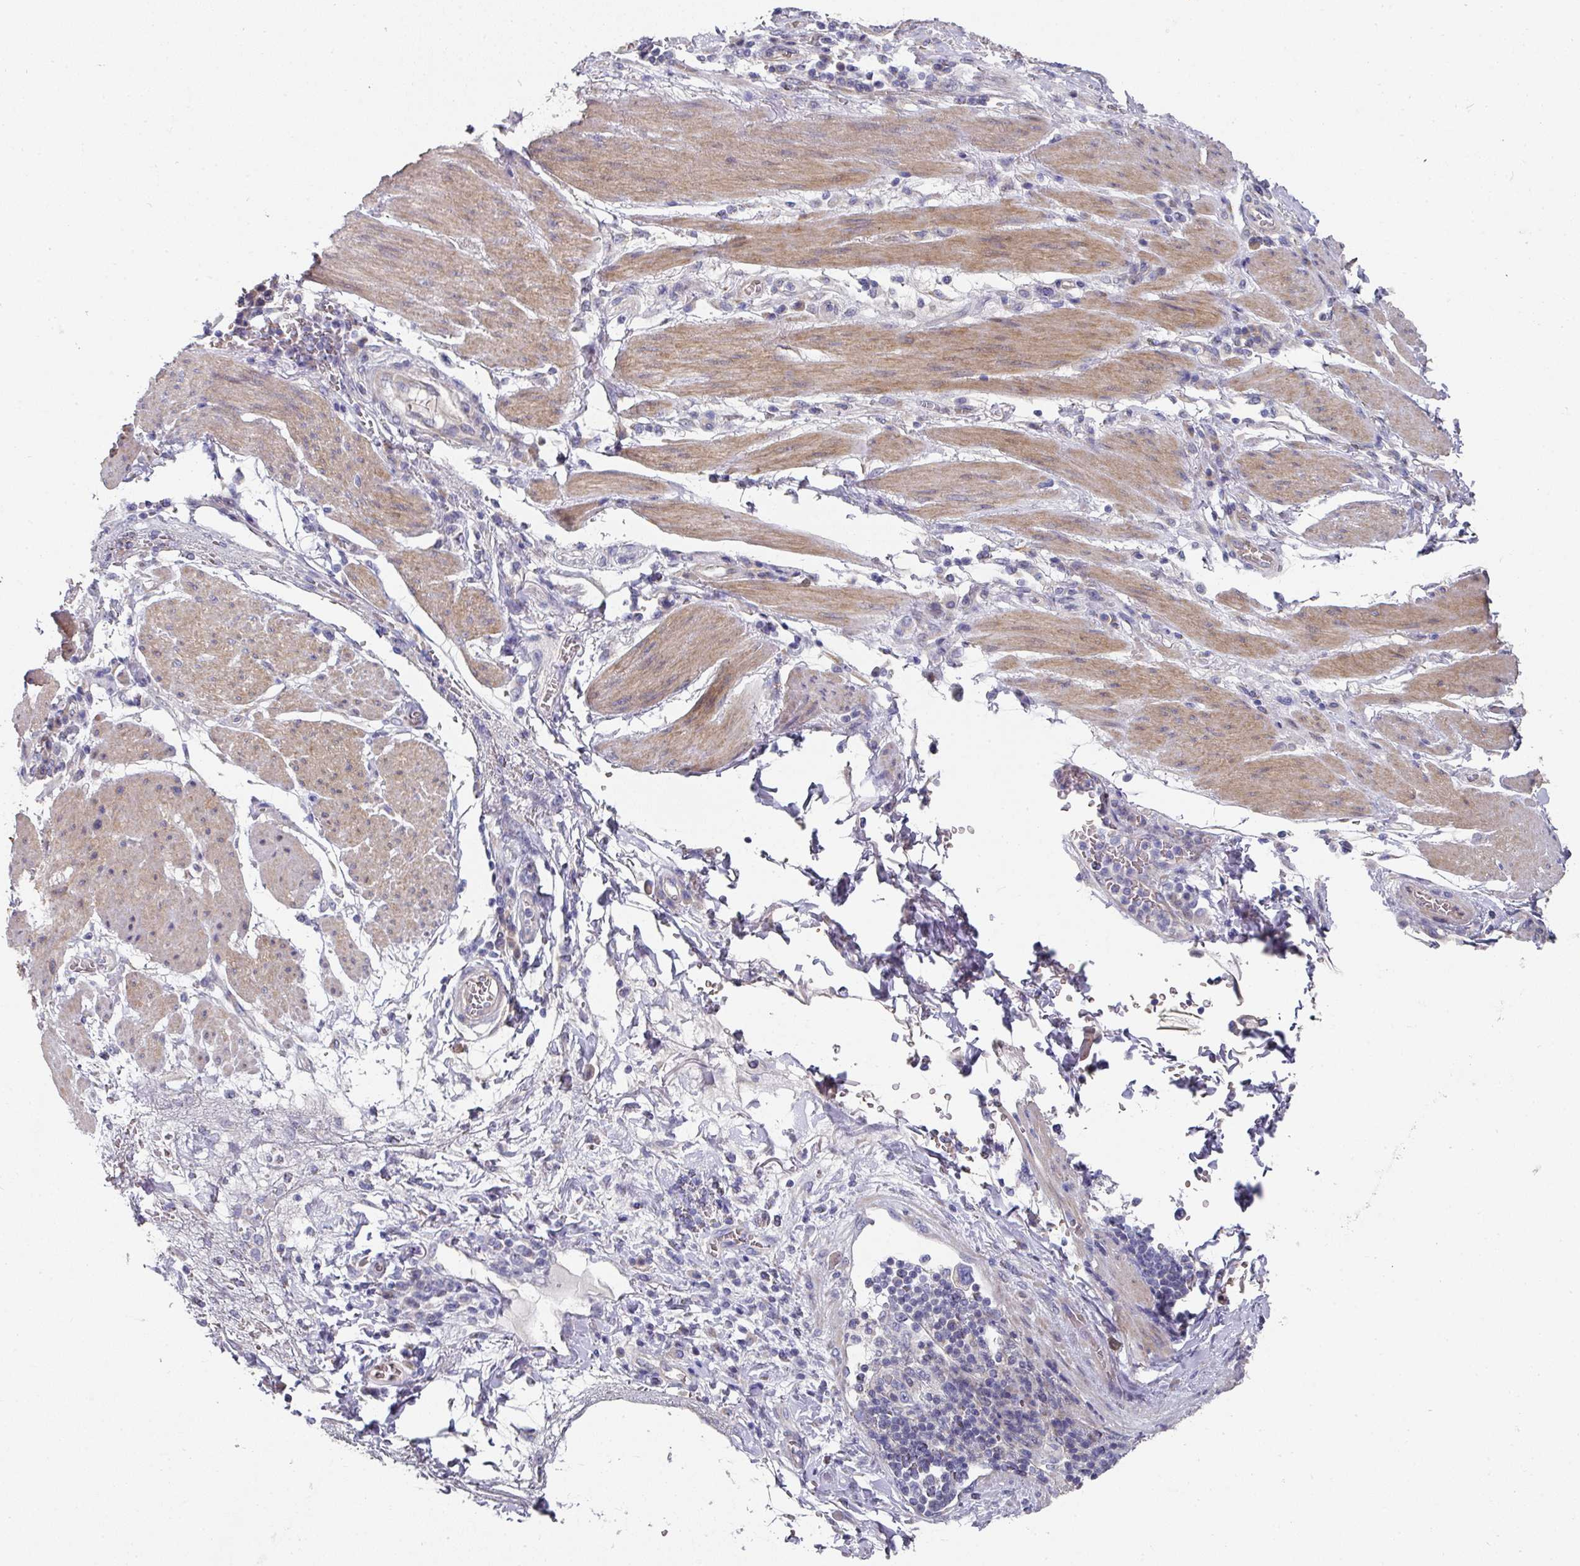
{"staining": {"intensity": "negative", "quantity": "none", "location": "none"}, "tissue": "stomach cancer", "cell_type": "Tumor cells", "image_type": "cancer", "snomed": [{"axis": "morphology", "description": "Adenocarcinoma, NOS"}, {"axis": "topography", "description": "Stomach, upper"}, {"axis": "topography", "description": "Stomach"}], "caption": "Adenocarcinoma (stomach) was stained to show a protein in brown. There is no significant staining in tumor cells.", "gene": "PYROXD2", "patient": {"sex": "male", "age": 62}}